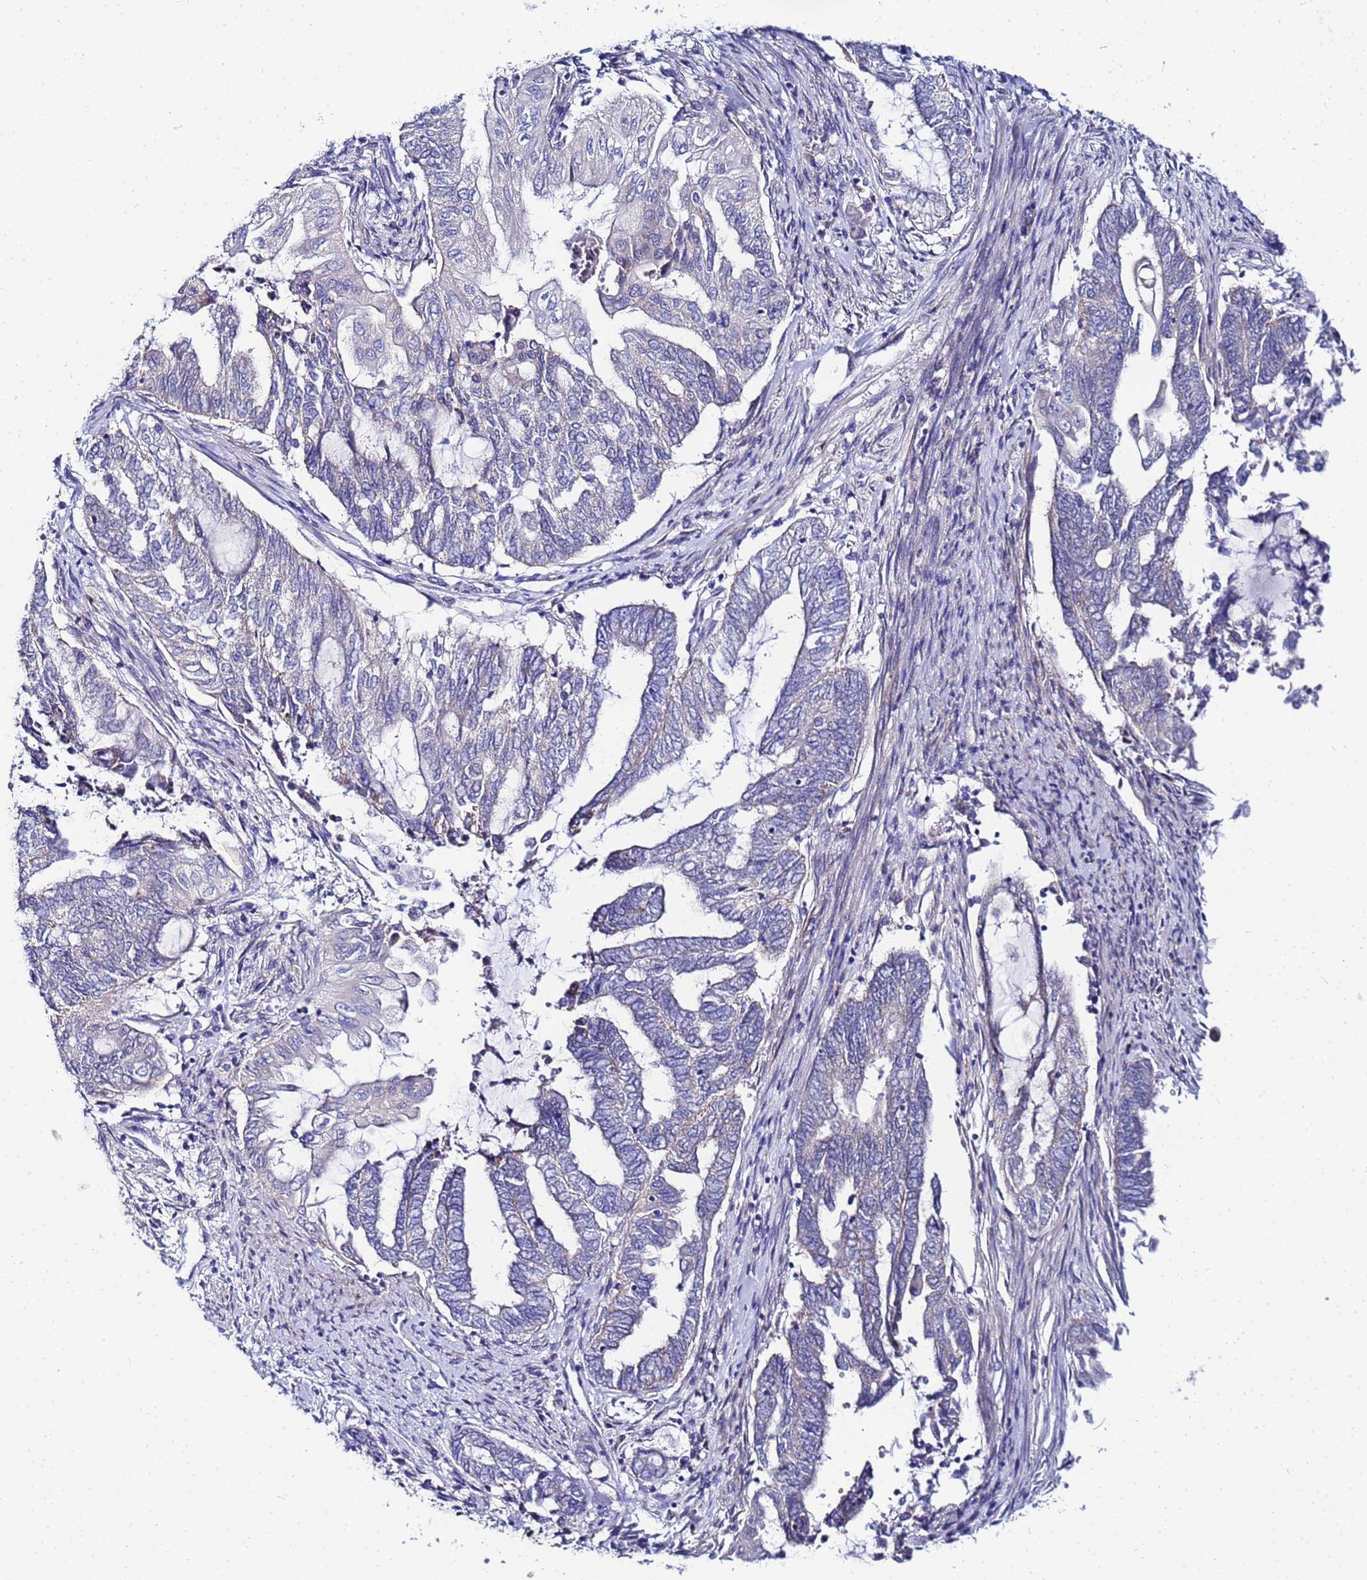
{"staining": {"intensity": "negative", "quantity": "none", "location": "none"}, "tissue": "endometrial cancer", "cell_type": "Tumor cells", "image_type": "cancer", "snomed": [{"axis": "morphology", "description": "Adenocarcinoma, NOS"}, {"axis": "topography", "description": "Uterus"}, {"axis": "topography", "description": "Endometrium"}], "caption": "The histopathology image displays no staining of tumor cells in endometrial cancer. (Stains: DAB (3,3'-diaminobenzidine) immunohistochemistry (IHC) with hematoxylin counter stain, Microscopy: brightfield microscopy at high magnification).", "gene": "FAHD2A", "patient": {"sex": "female", "age": 70}}